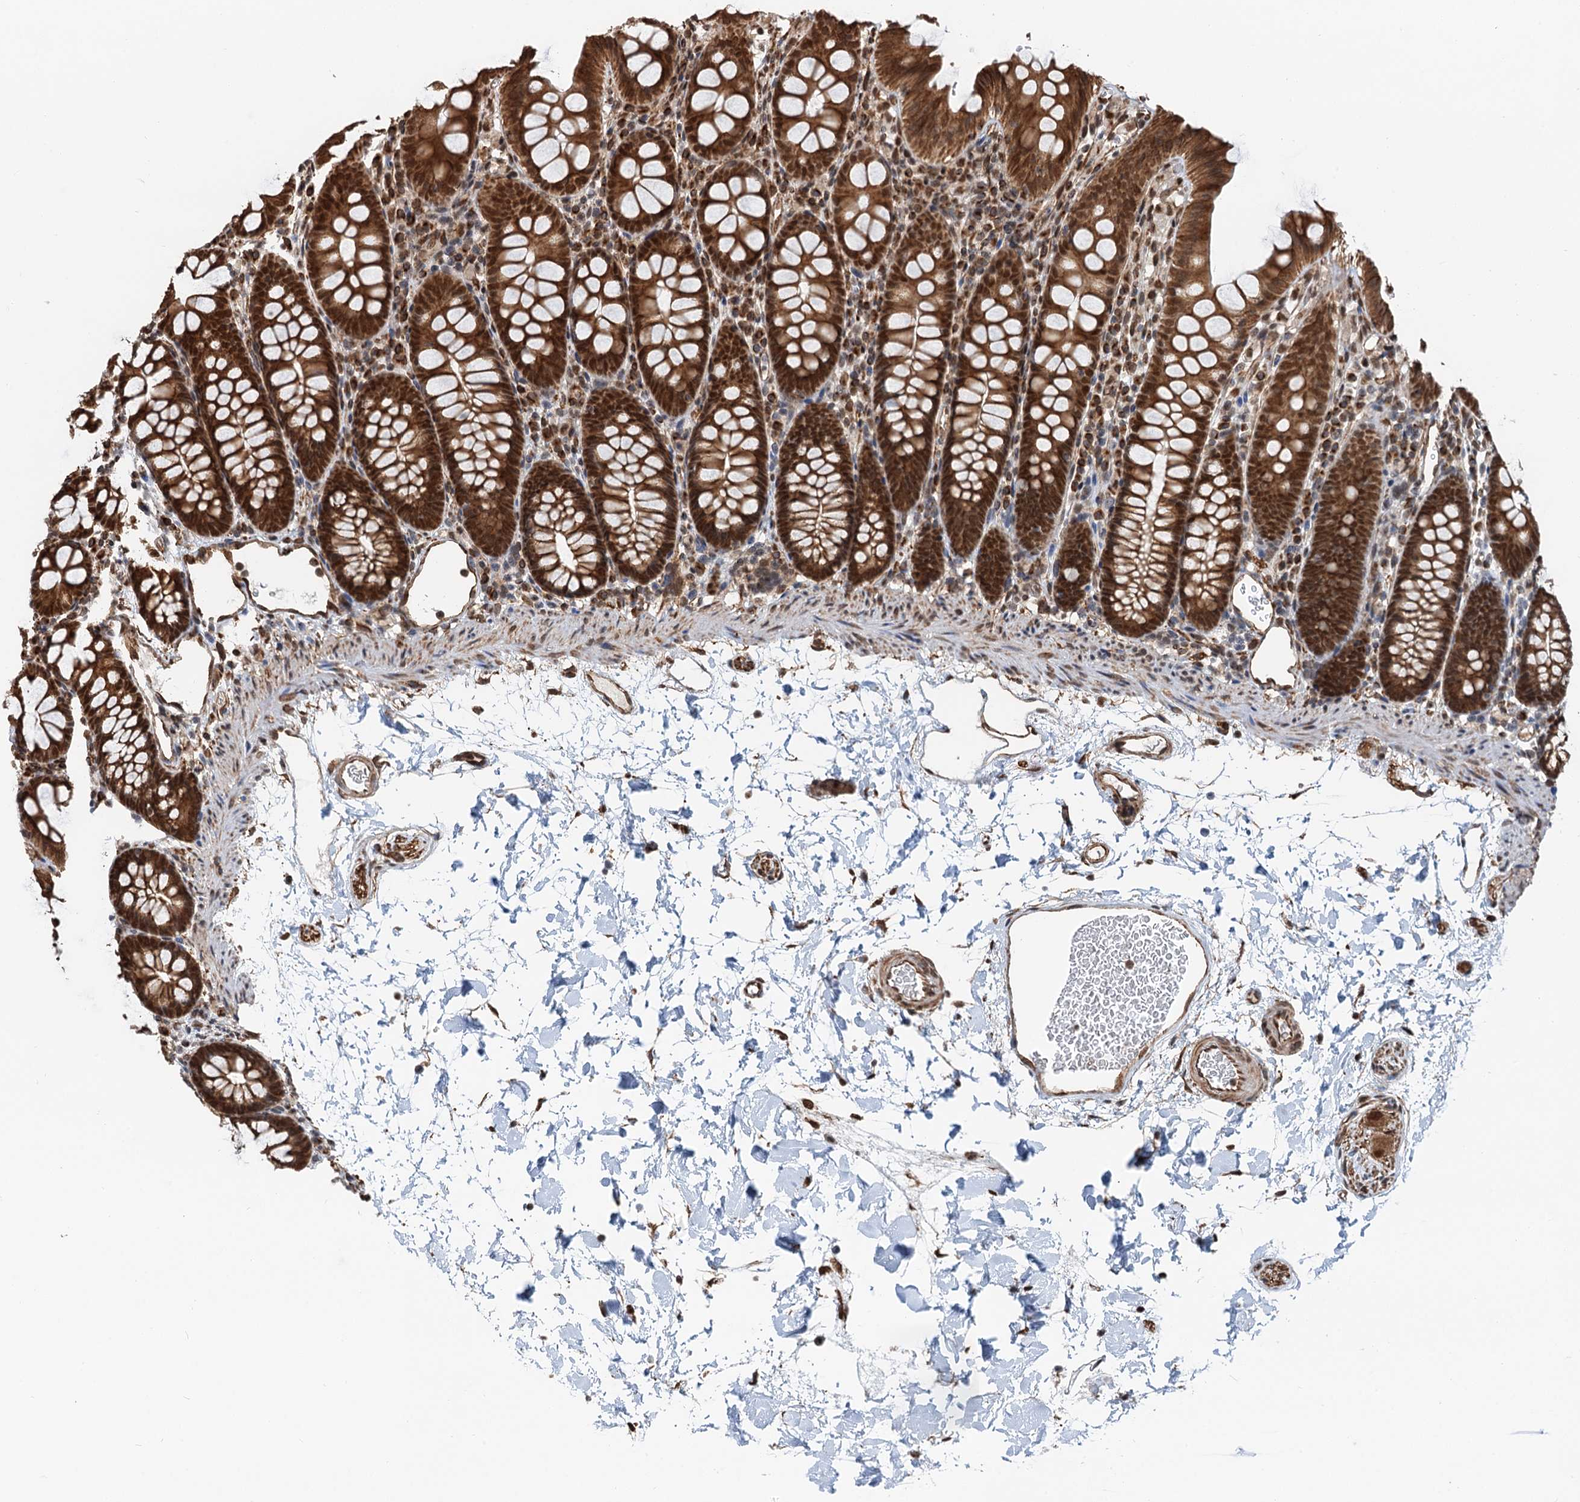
{"staining": {"intensity": "strong", "quantity": ">75%", "location": "cytoplasmic/membranous,nuclear"}, "tissue": "colon", "cell_type": "Endothelial cells", "image_type": "normal", "snomed": [{"axis": "morphology", "description": "Normal tissue, NOS"}, {"axis": "topography", "description": "Colon"}], "caption": "Endothelial cells demonstrate high levels of strong cytoplasmic/membranous,nuclear expression in about >75% of cells in normal human colon.", "gene": "CFDP1", "patient": {"sex": "male", "age": 75}}